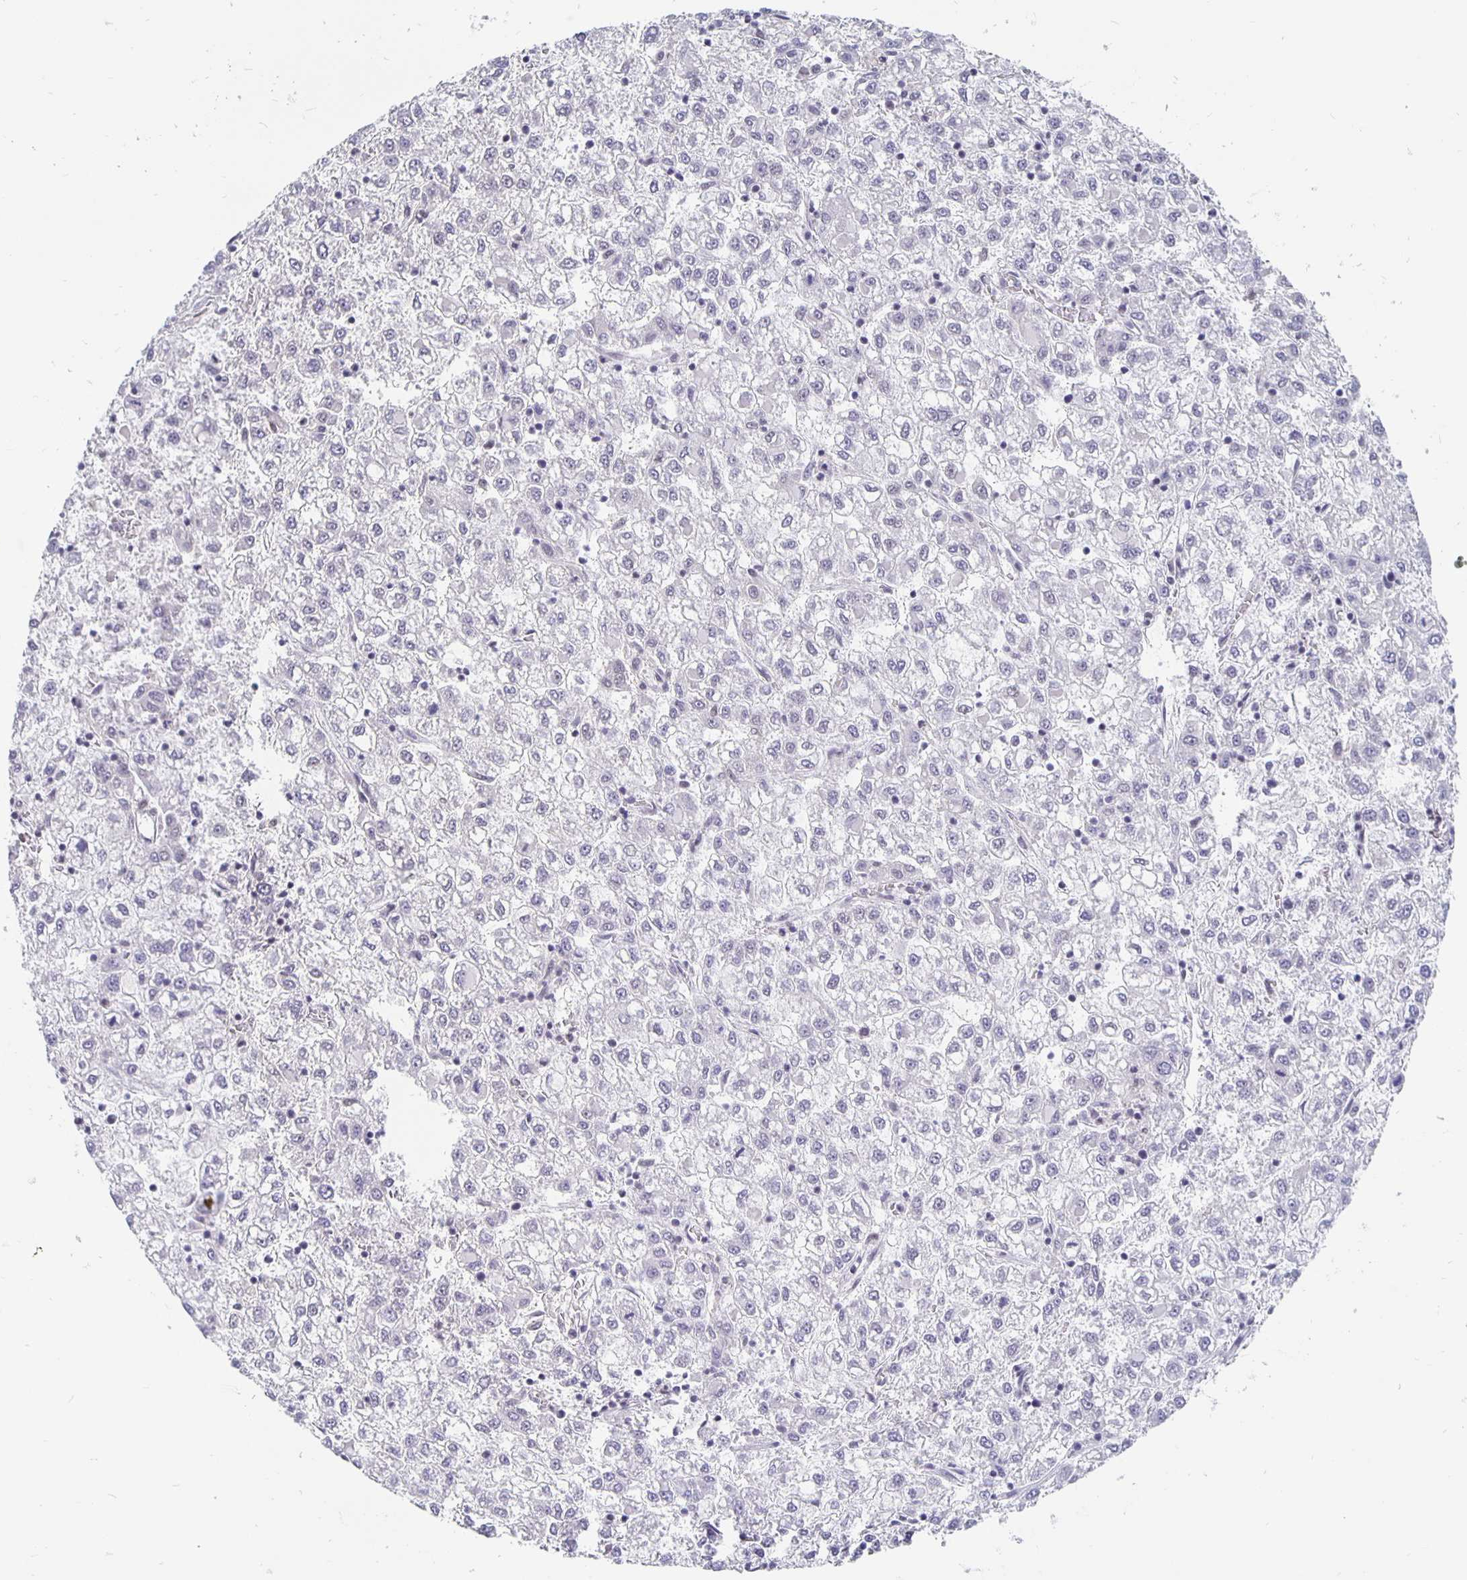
{"staining": {"intensity": "negative", "quantity": "none", "location": "none"}, "tissue": "liver cancer", "cell_type": "Tumor cells", "image_type": "cancer", "snomed": [{"axis": "morphology", "description": "Carcinoma, Hepatocellular, NOS"}, {"axis": "topography", "description": "Liver"}], "caption": "This is an IHC histopathology image of human liver cancer (hepatocellular carcinoma). There is no expression in tumor cells.", "gene": "ZNF691", "patient": {"sex": "male", "age": 40}}